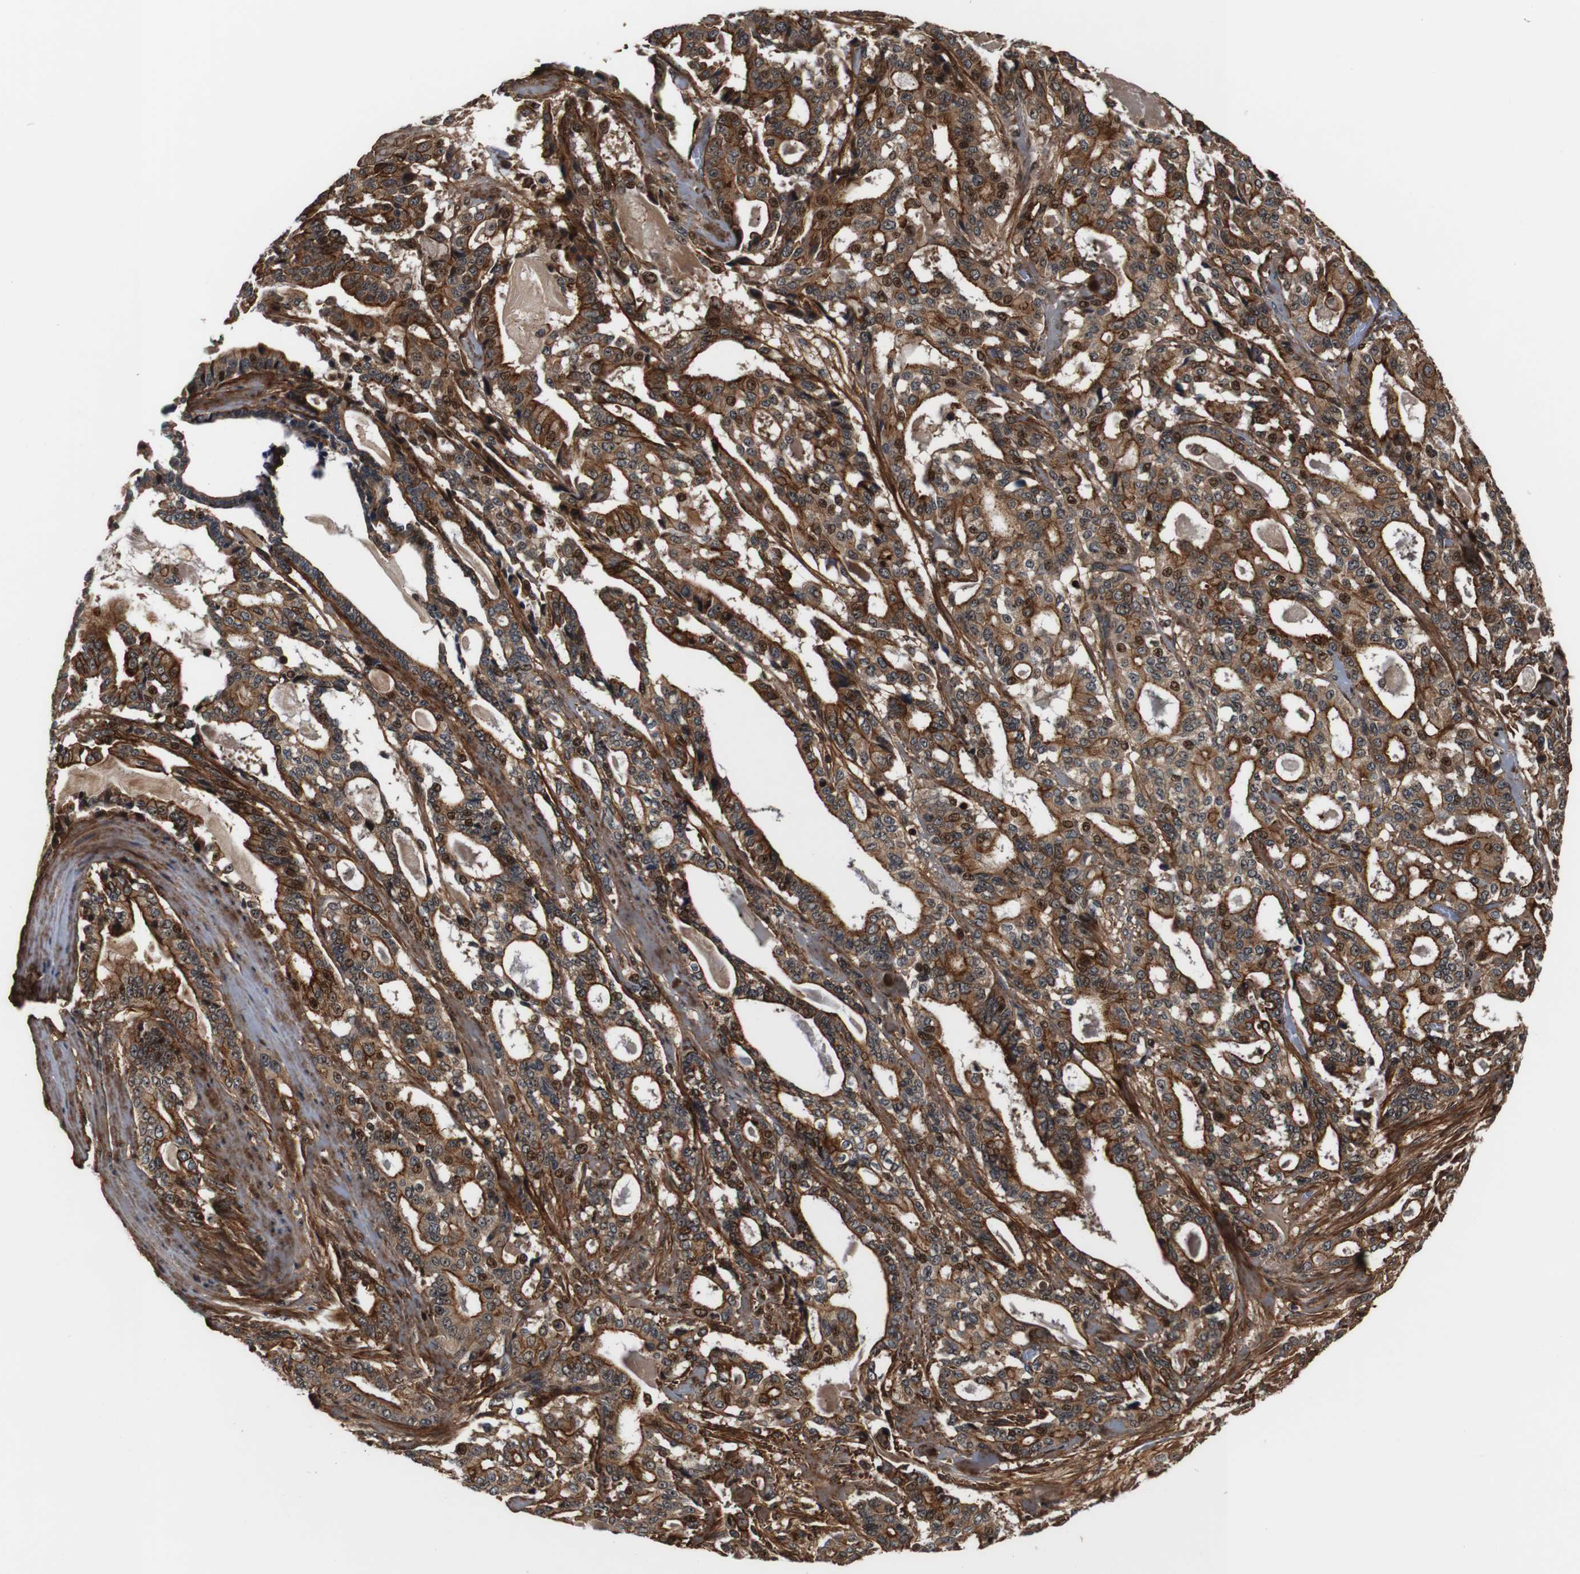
{"staining": {"intensity": "strong", "quantity": ">75%", "location": "cytoplasmic/membranous,nuclear"}, "tissue": "pancreatic cancer", "cell_type": "Tumor cells", "image_type": "cancer", "snomed": [{"axis": "morphology", "description": "Adenocarcinoma, NOS"}, {"axis": "topography", "description": "Pancreas"}], "caption": "Pancreatic adenocarcinoma was stained to show a protein in brown. There is high levels of strong cytoplasmic/membranous and nuclear expression in approximately >75% of tumor cells. Using DAB (3,3'-diaminobenzidine) (brown) and hematoxylin (blue) stains, captured at high magnification using brightfield microscopy.", "gene": "LRP4", "patient": {"sex": "male", "age": 63}}